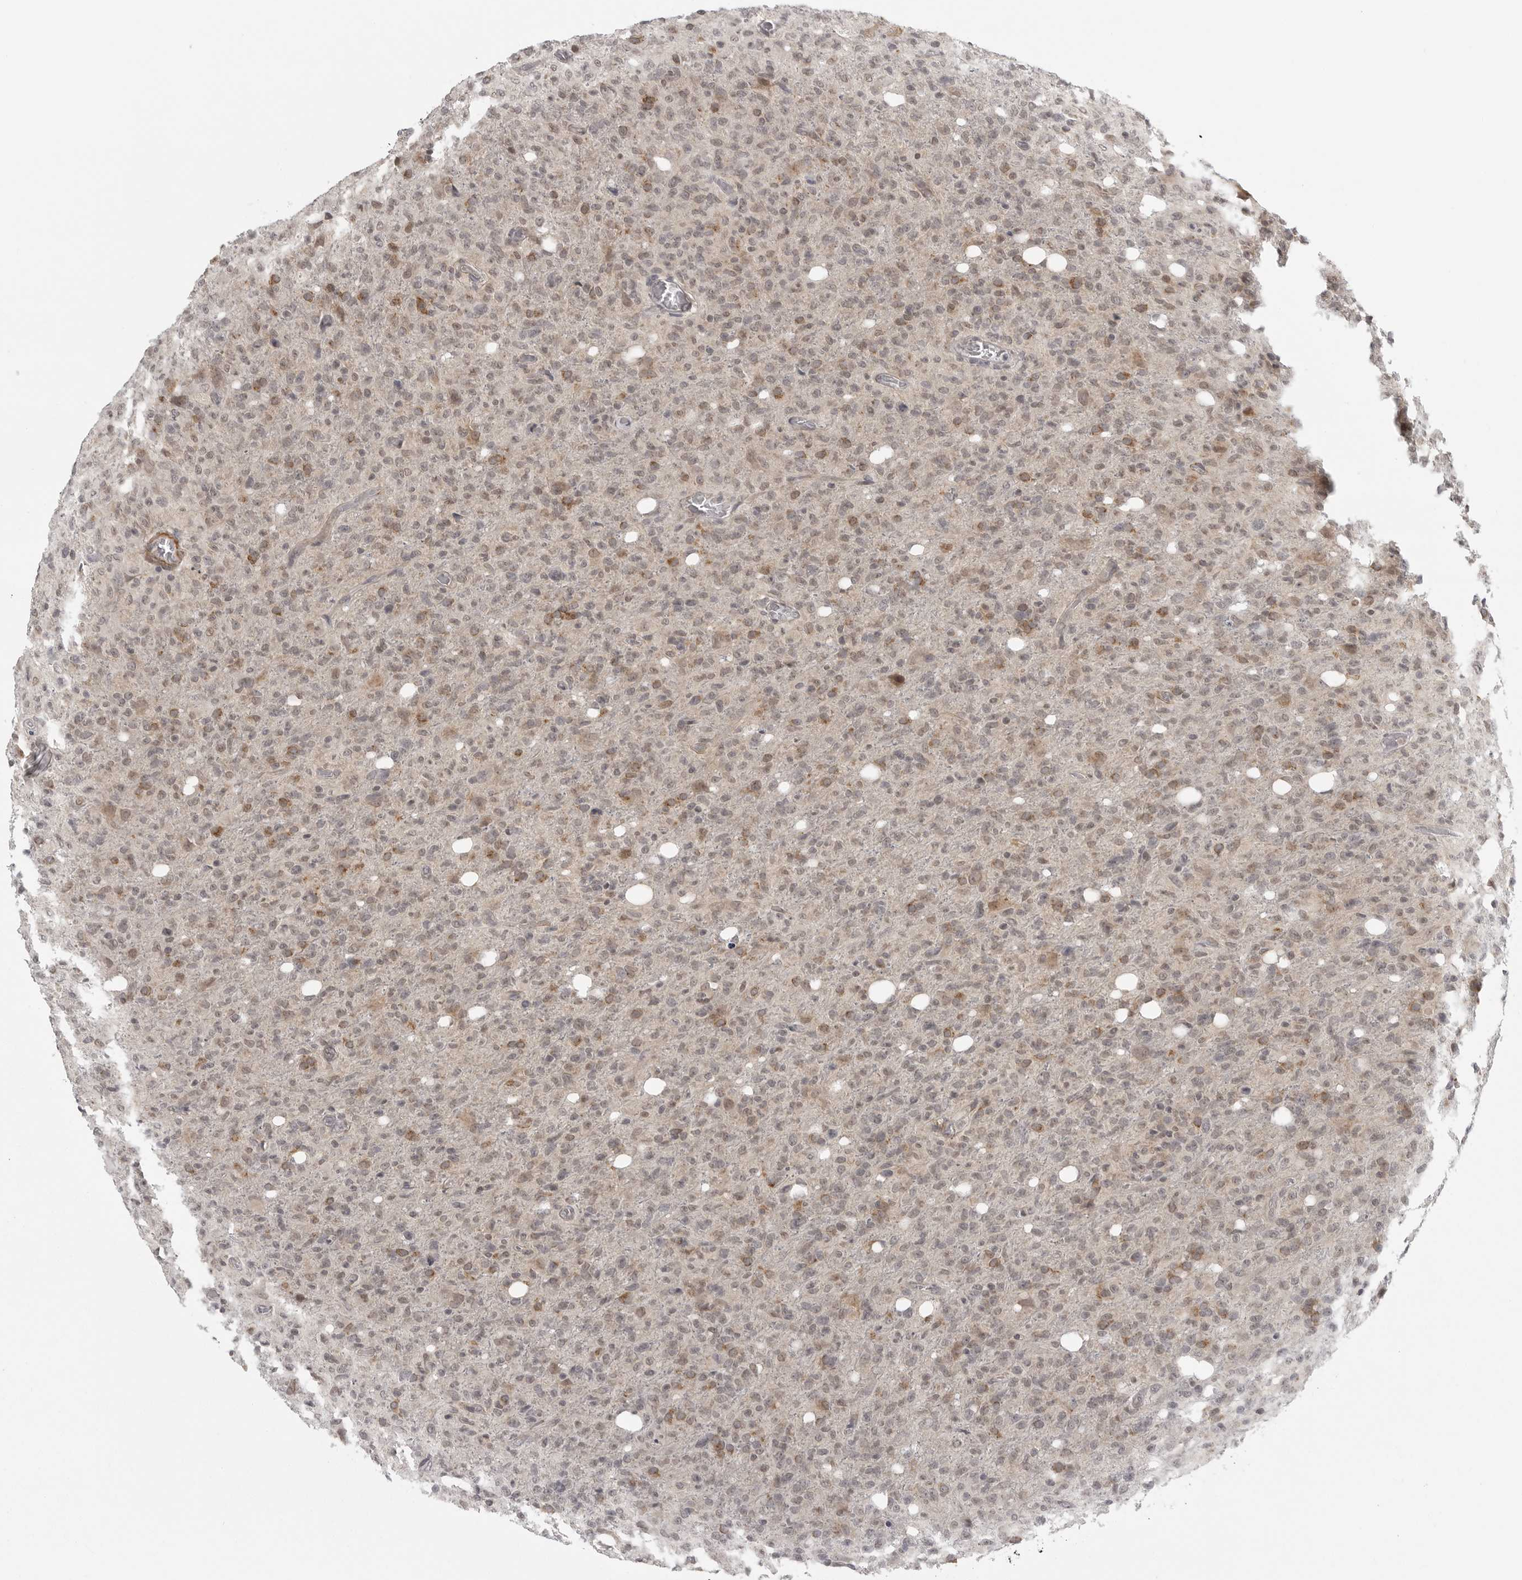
{"staining": {"intensity": "moderate", "quantity": "25%-75%", "location": "cytoplasmic/membranous"}, "tissue": "glioma", "cell_type": "Tumor cells", "image_type": "cancer", "snomed": [{"axis": "morphology", "description": "Glioma, malignant, High grade"}, {"axis": "topography", "description": "Brain"}], "caption": "An IHC image of tumor tissue is shown. Protein staining in brown labels moderate cytoplasmic/membranous positivity in malignant high-grade glioma within tumor cells.", "gene": "TUT4", "patient": {"sex": "female", "age": 57}}